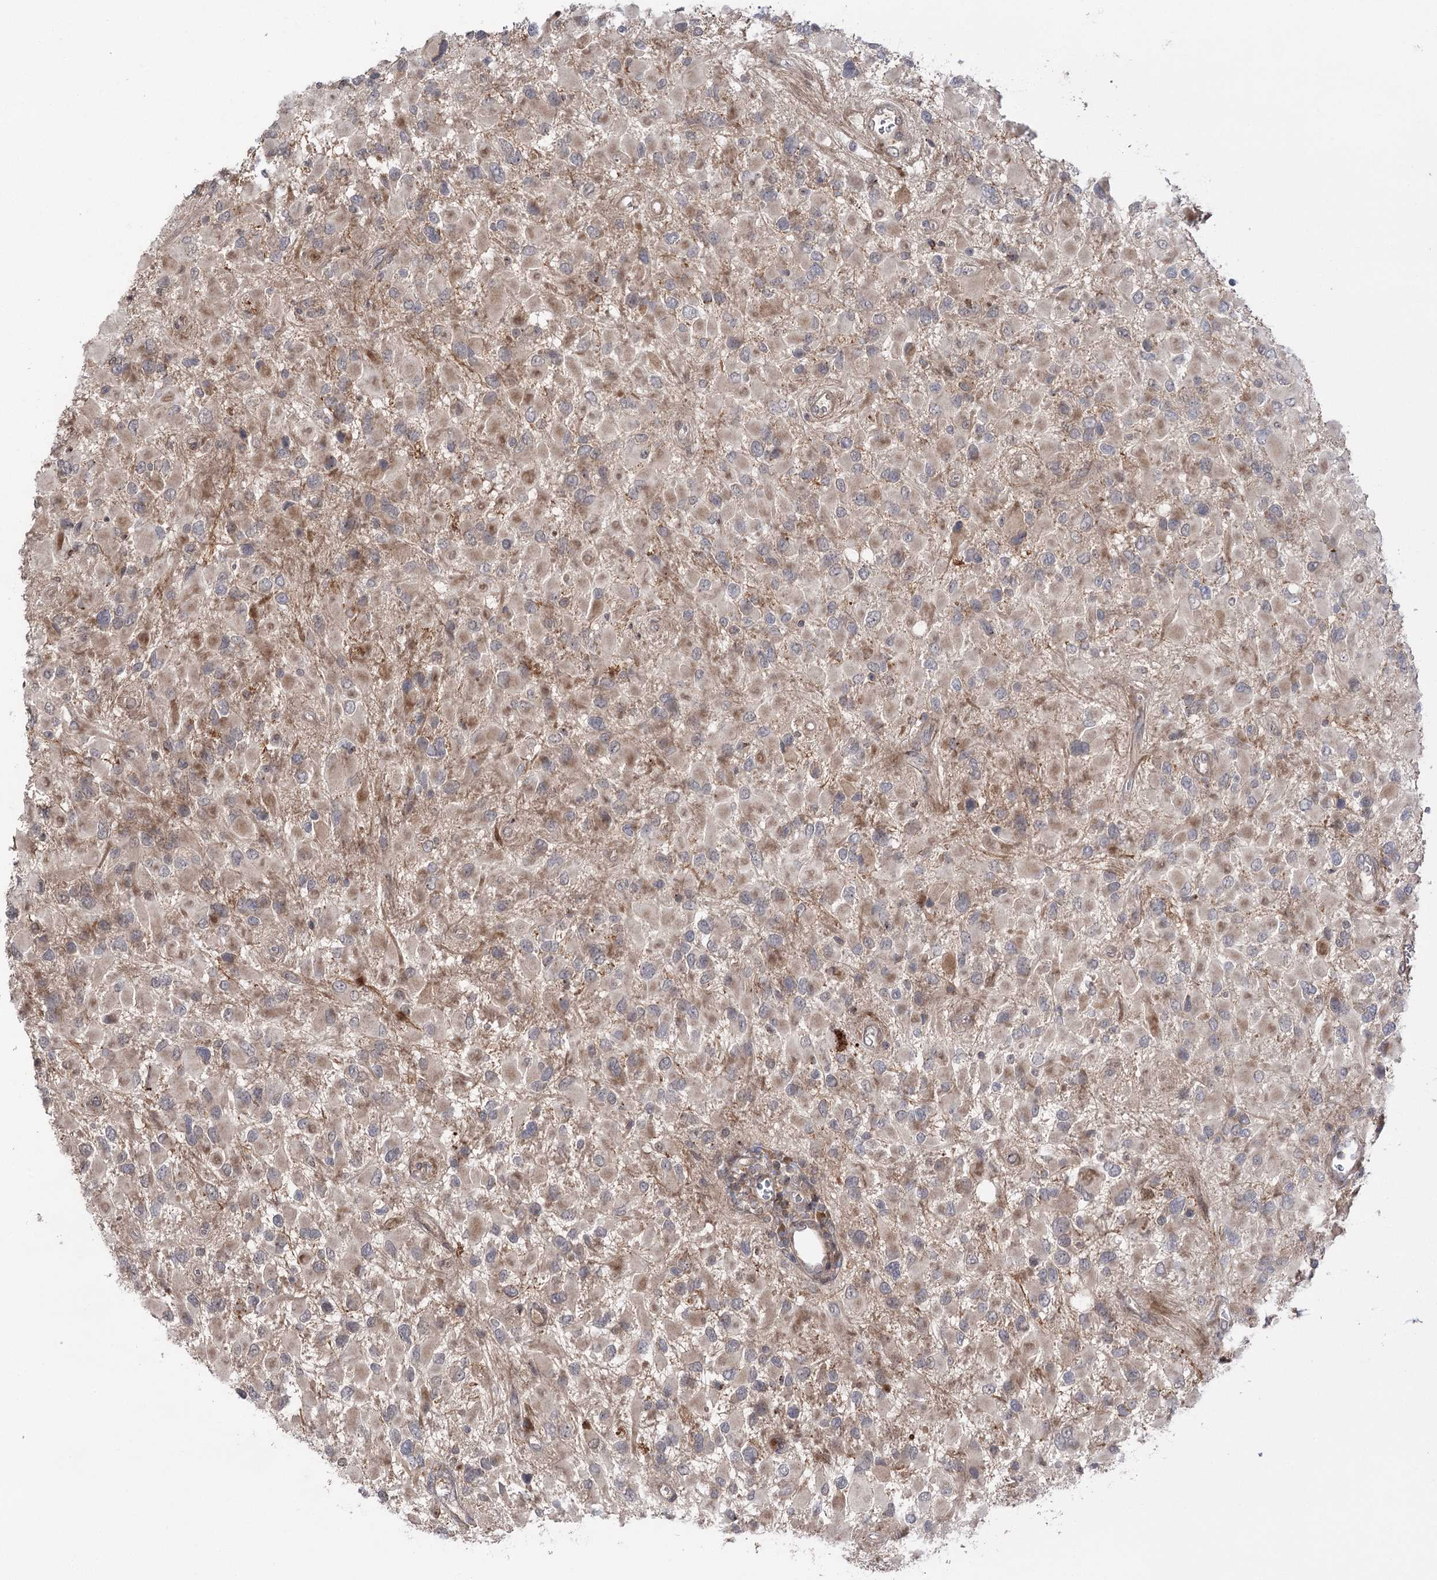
{"staining": {"intensity": "weak", "quantity": "25%-75%", "location": "cytoplasmic/membranous"}, "tissue": "glioma", "cell_type": "Tumor cells", "image_type": "cancer", "snomed": [{"axis": "morphology", "description": "Glioma, malignant, High grade"}, {"axis": "topography", "description": "Brain"}], "caption": "About 25%-75% of tumor cells in glioma display weak cytoplasmic/membranous protein staining as visualized by brown immunohistochemical staining.", "gene": "KCNN2", "patient": {"sex": "male", "age": 53}}